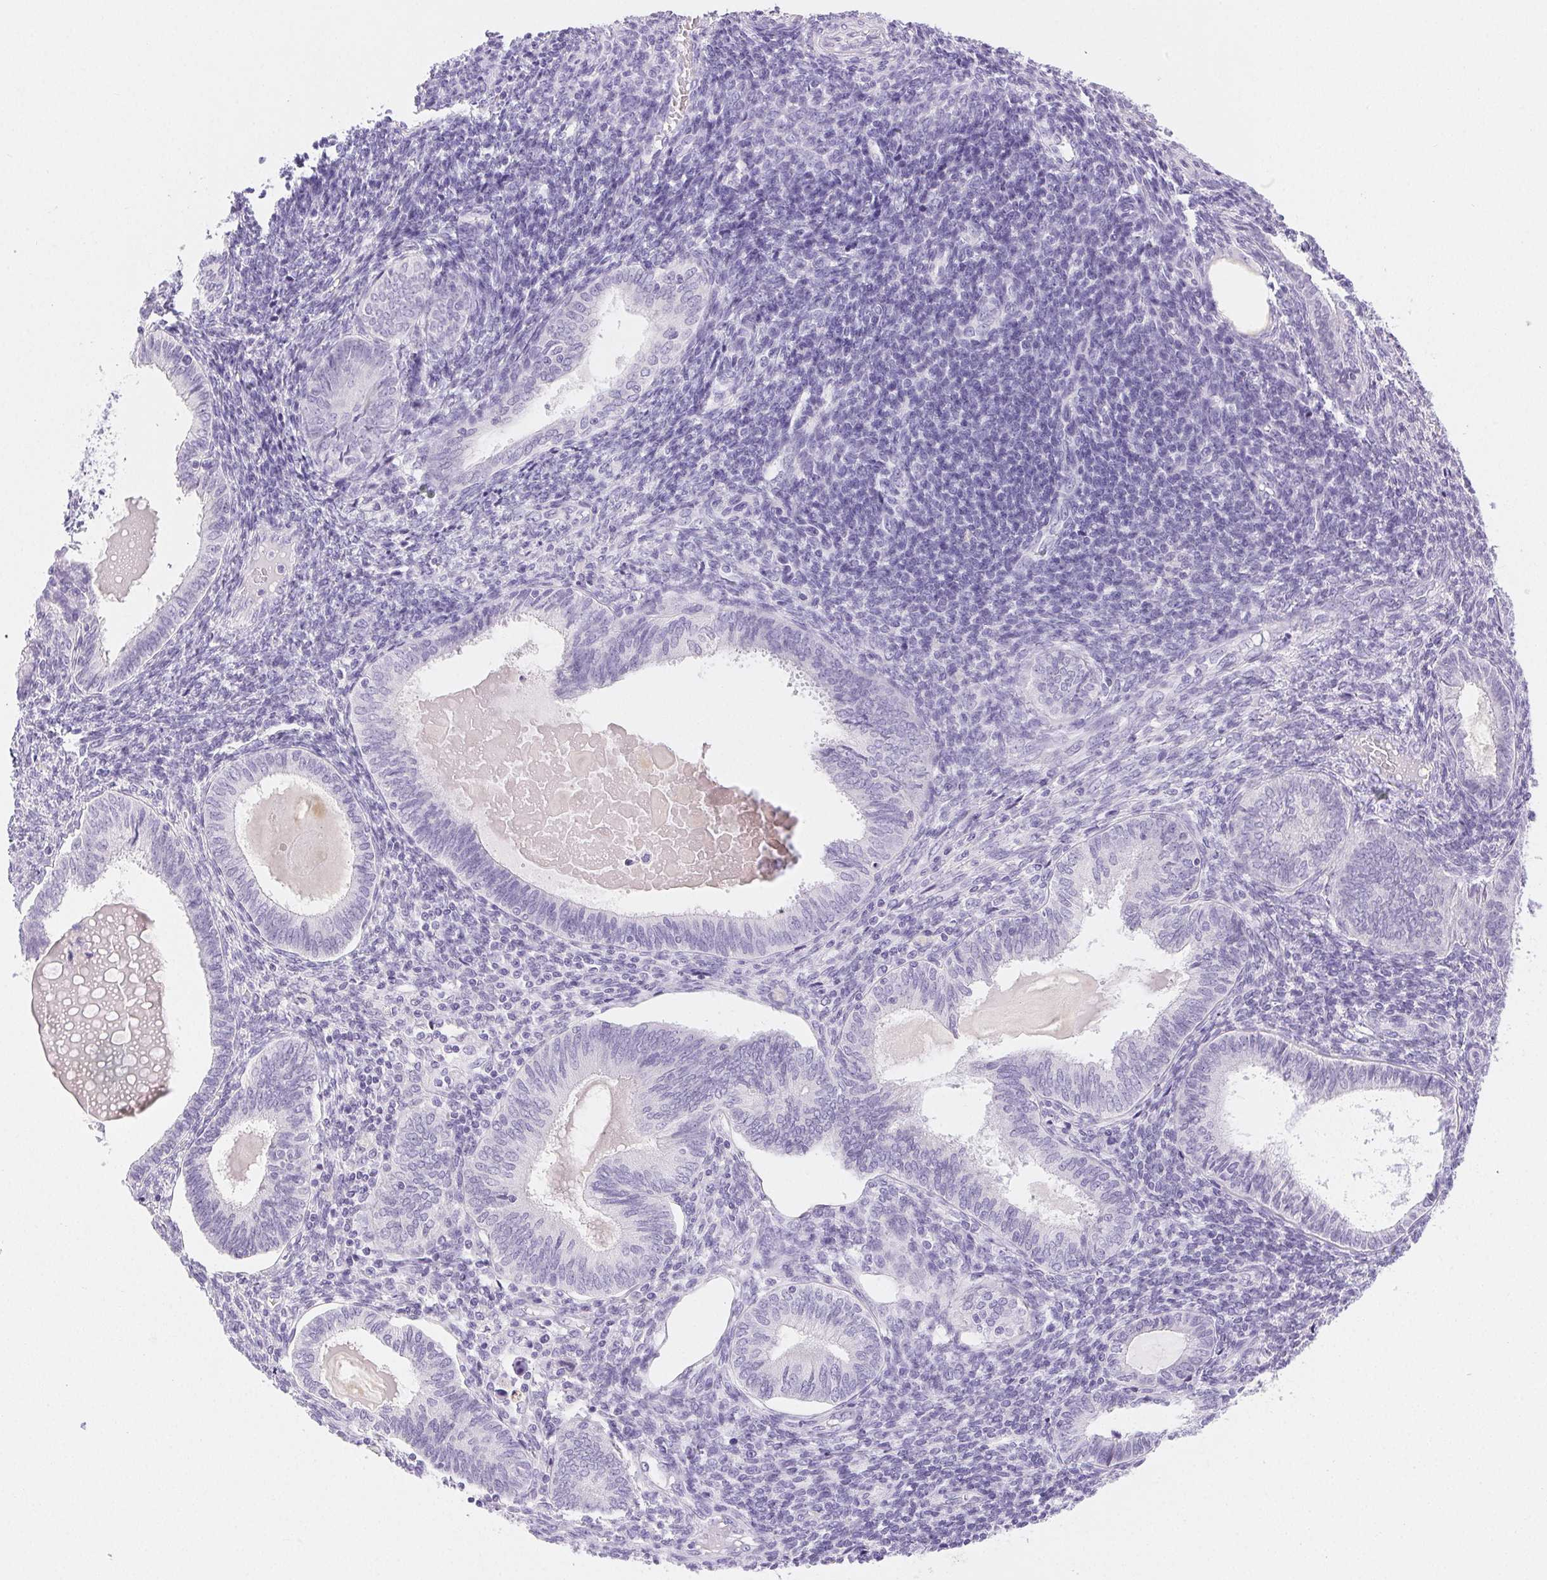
{"staining": {"intensity": "negative", "quantity": "none", "location": "none"}, "tissue": "endometrial cancer", "cell_type": "Tumor cells", "image_type": "cancer", "snomed": [{"axis": "morphology", "description": "Adenocarcinoma, NOS"}, {"axis": "topography", "description": "Uterus"}], "caption": "Tumor cells are negative for brown protein staining in endometrial cancer (adenocarcinoma). The staining is performed using DAB (3,3'-diaminobenzidine) brown chromogen with nuclei counter-stained in using hematoxylin.", "gene": "CLDN16", "patient": {"sex": "female", "age": 62}}